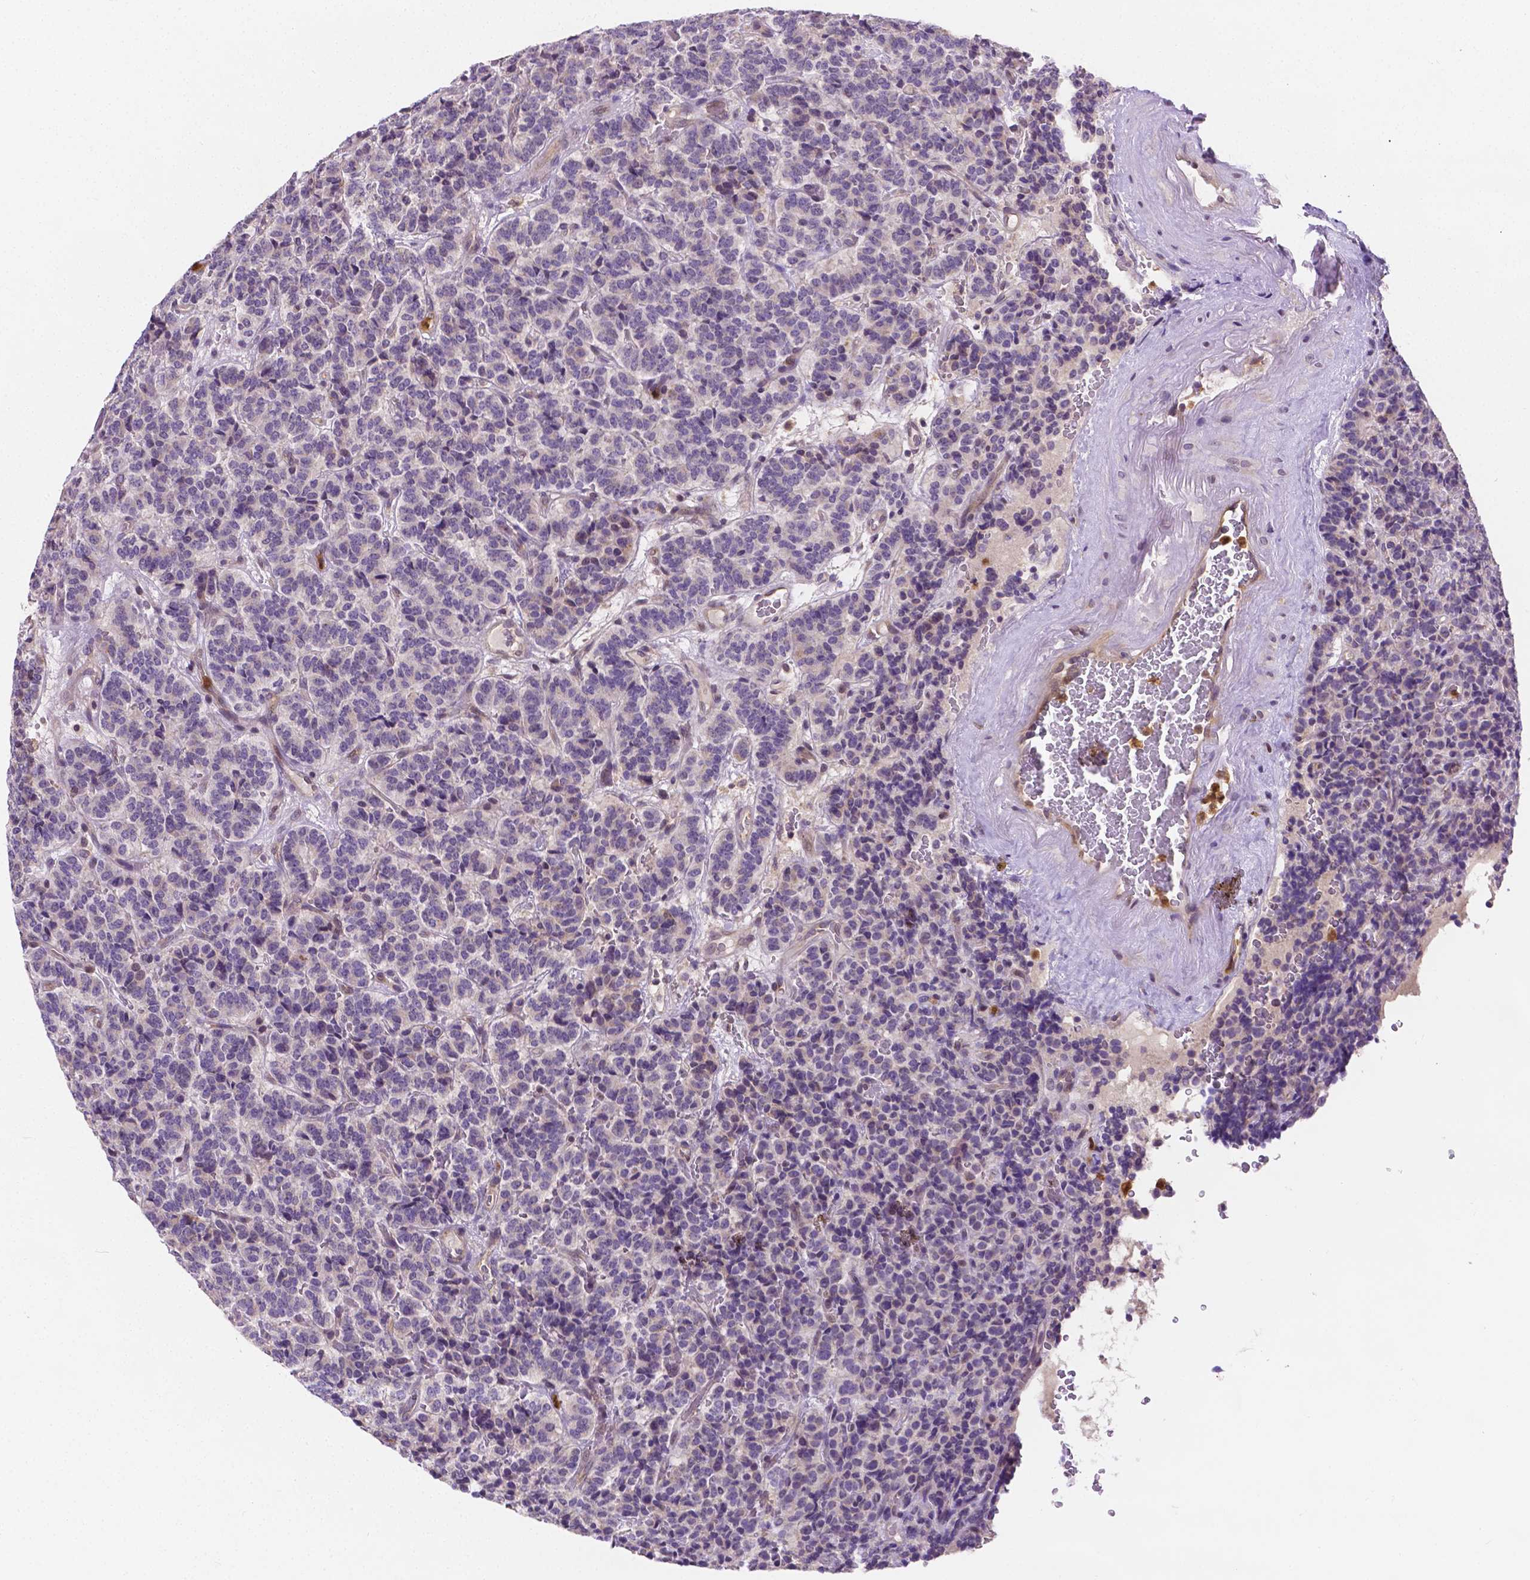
{"staining": {"intensity": "negative", "quantity": "none", "location": "none"}, "tissue": "carcinoid", "cell_type": "Tumor cells", "image_type": "cancer", "snomed": [{"axis": "morphology", "description": "Carcinoid, malignant, NOS"}, {"axis": "topography", "description": "Pancreas"}], "caption": "The micrograph exhibits no significant expression in tumor cells of carcinoid. Nuclei are stained in blue.", "gene": "ZNRD2", "patient": {"sex": "male", "age": 36}}